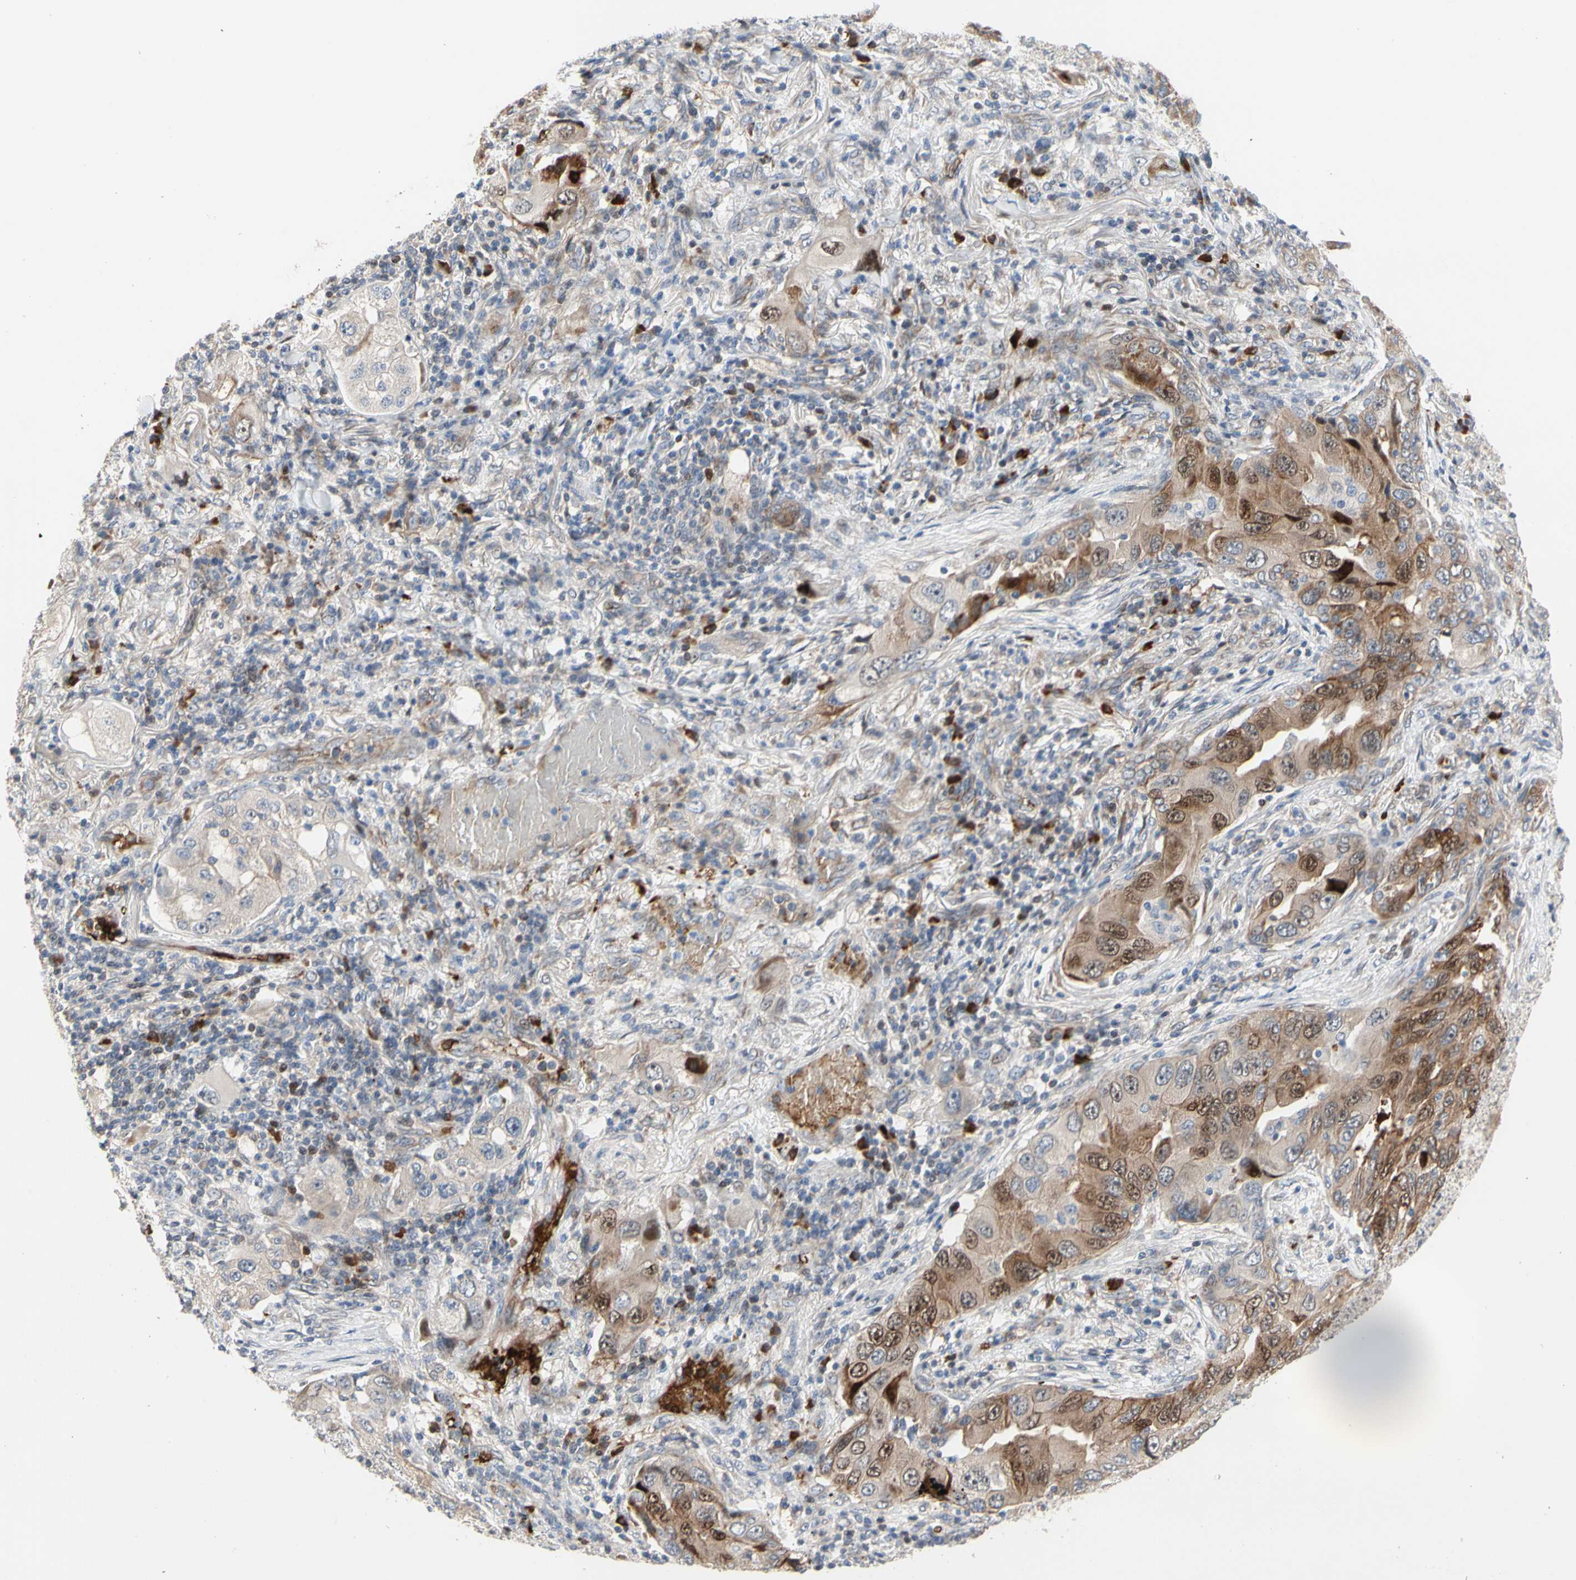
{"staining": {"intensity": "strong", "quantity": ">75%", "location": "cytoplasmic/membranous,nuclear"}, "tissue": "lung cancer", "cell_type": "Tumor cells", "image_type": "cancer", "snomed": [{"axis": "morphology", "description": "Adenocarcinoma, NOS"}, {"axis": "topography", "description": "Lung"}], "caption": "Immunohistochemical staining of lung adenocarcinoma exhibits high levels of strong cytoplasmic/membranous and nuclear protein staining in about >75% of tumor cells.", "gene": "HMGCR", "patient": {"sex": "female", "age": 65}}